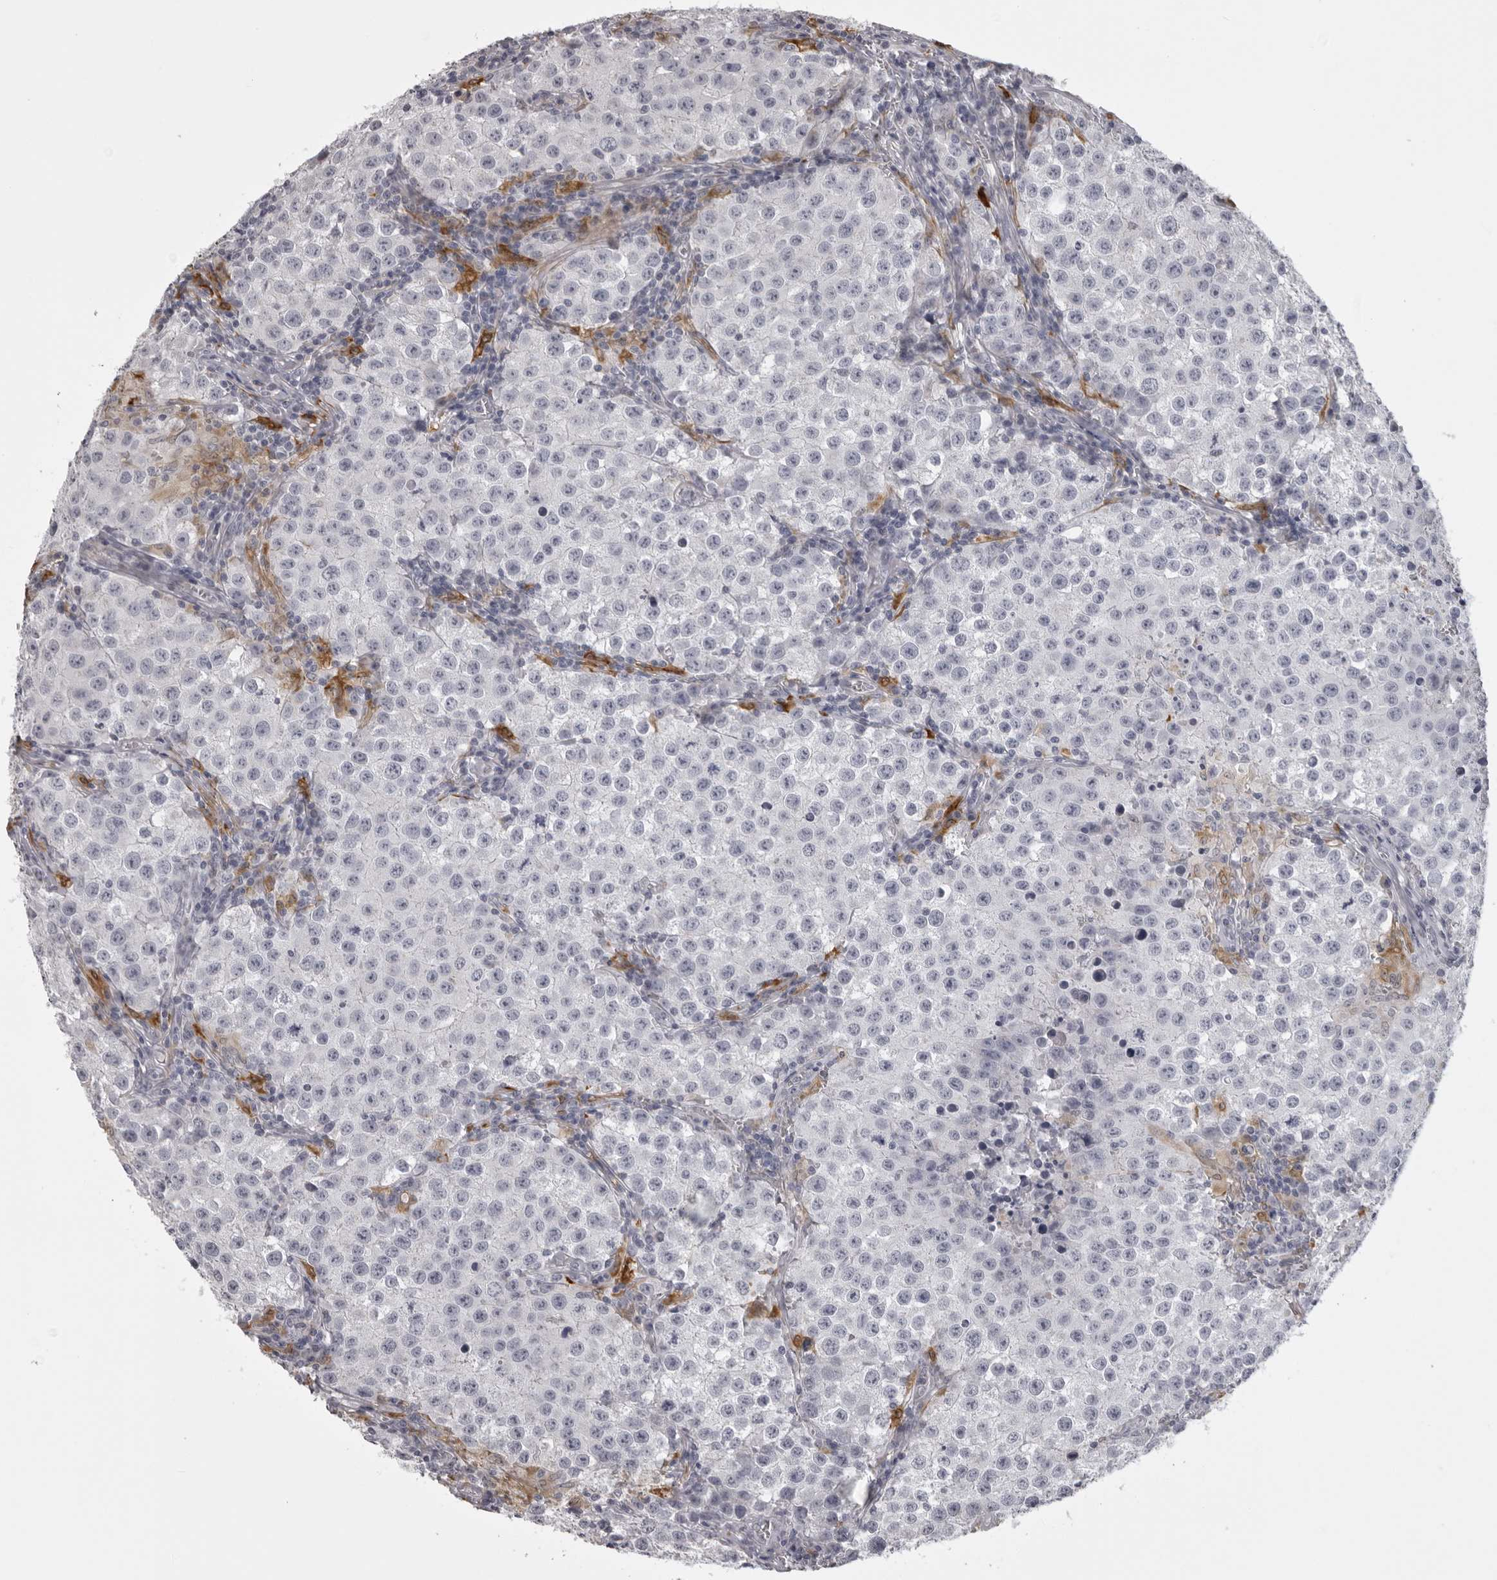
{"staining": {"intensity": "negative", "quantity": "none", "location": "none"}, "tissue": "testis cancer", "cell_type": "Tumor cells", "image_type": "cancer", "snomed": [{"axis": "morphology", "description": "Seminoma, NOS"}, {"axis": "morphology", "description": "Carcinoma, Embryonal, NOS"}, {"axis": "topography", "description": "Testis"}], "caption": "Immunohistochemical staining of testis cancer displays no significant staining in tumor cells.", "gene": "NCEH1", "patient": {"sex": "male", "age": 43}}